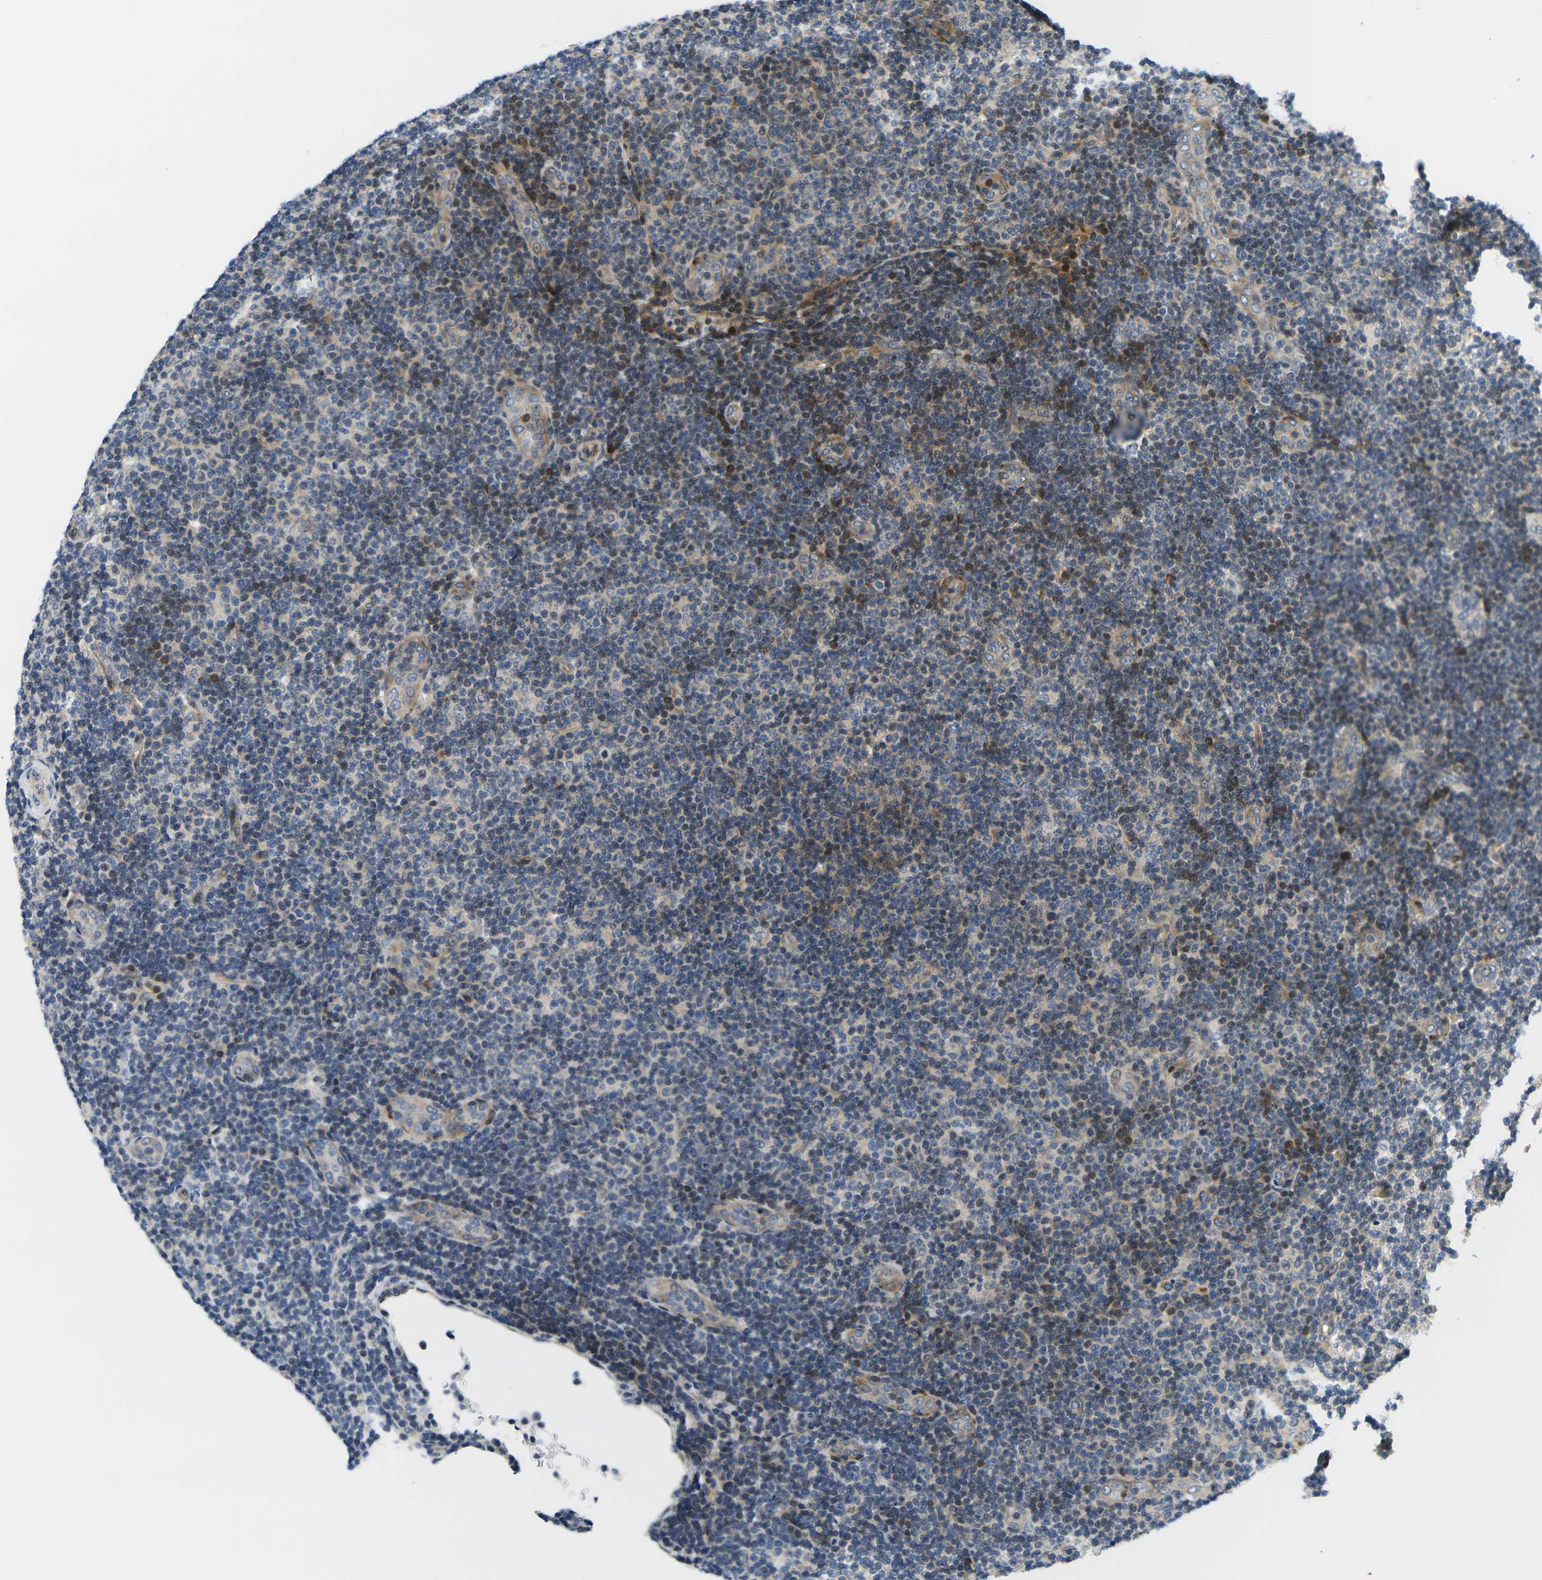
{"staining": {"intensity": "weak", "quantity": "<25%", "location": "cytoplasmic/membranous"}, "tissue": "lymphoma", "cell_type": "Tumor cells", "image_type": "cancer", "snomed": [{"axis": "morphology", "description": "Malignant lymphoma, non-Hodgkin's type, Low grade"}, {"axis": "topography", "description": "Lymph node"}], "caption": "Tumor cells show no significant protein positivity in low-grade malignant lymphoma, non-Hodgkin's type.", "gene": "ROBO2", "patient": {"sex": "male", "age": 83}}